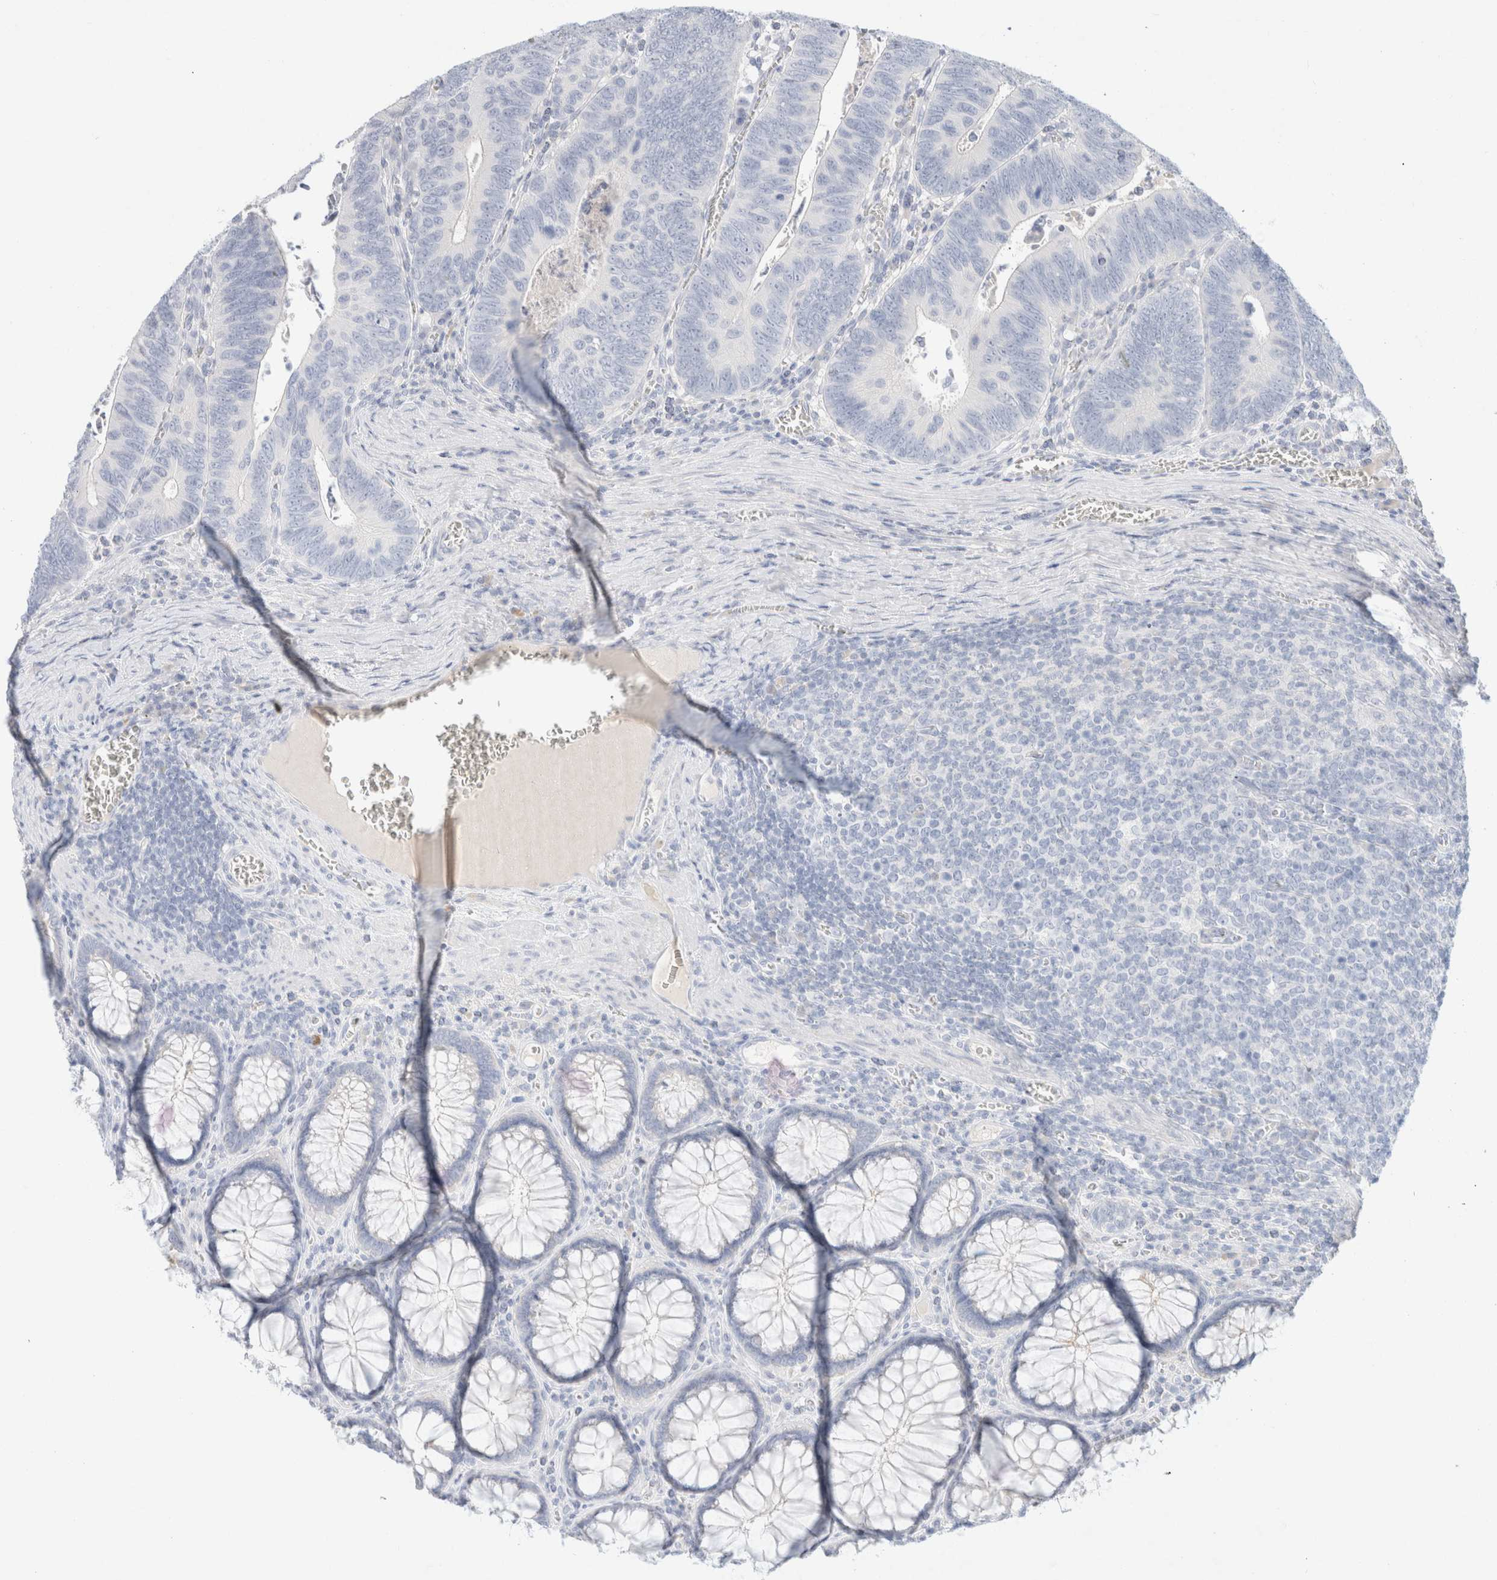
{"staining": {"intensity": "negative", "quantity": "none", "location": "none"}, "tissue": "colorectal cancer", "cell_type": "Tumor cells", "image_type": "cancer", "snomed": [{"axis": "morphology", "description": "Inflammation, NOS"}, {"axis": "morphology", "description": "Adenocarcinoma, NOS"}, {"axis": "topography", "description": "Colon"}], "caption": "Colorectal cancer (adenocarcinoma) stained for a protein using IHC displays no staining tumor cells.", "gene": "CPQ", "patient": {"sex": "male", "age": 72}}